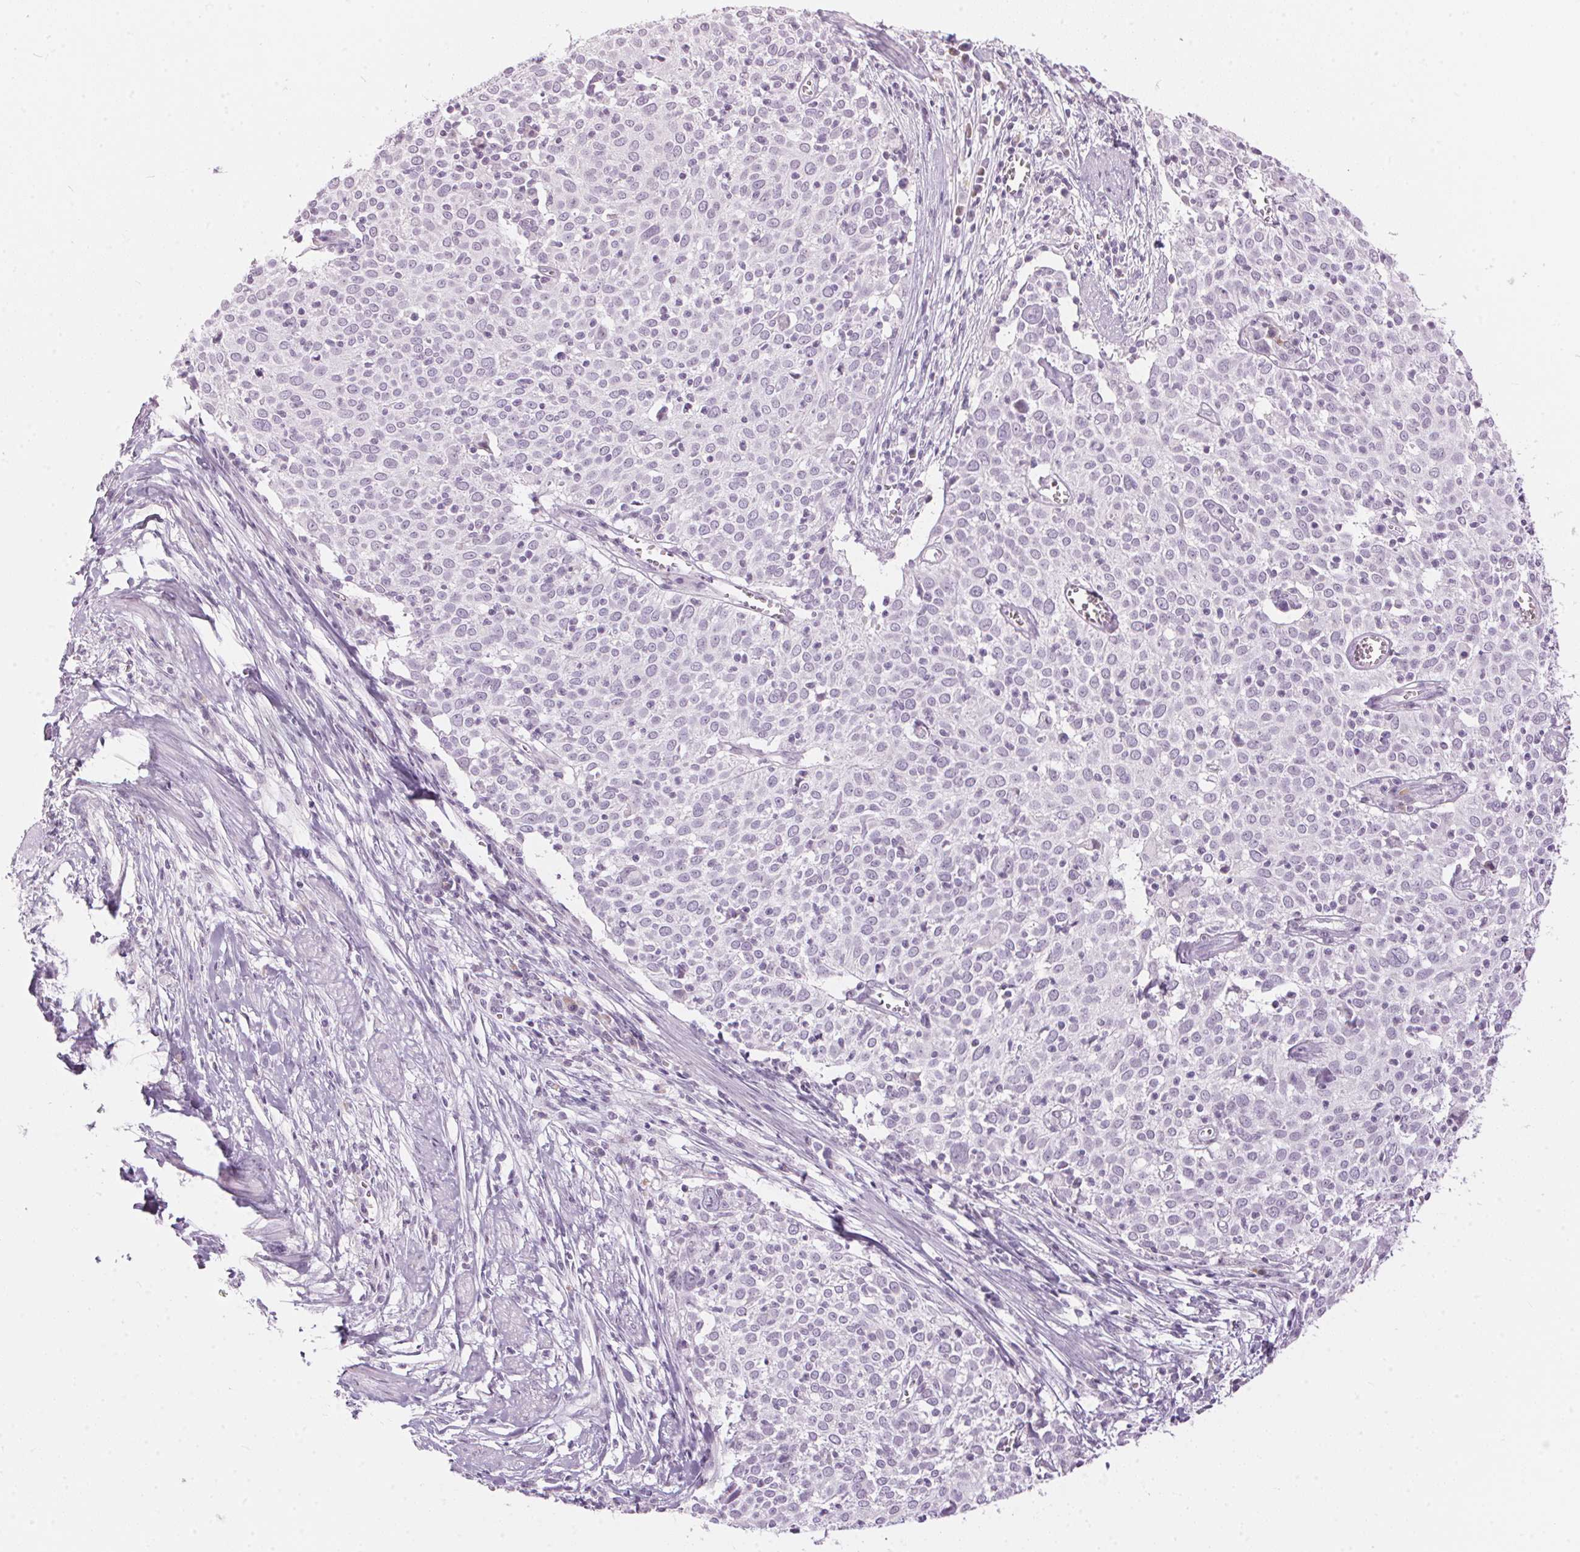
{"staining": {"intensity": "negative", "quantity": "none", "location": "none"}, "tissue": "cervical cancer", "cell_type": "Tumor cells", "image_type": "cancer", "snomed": [{"axis": "morphology", "description": "Squamous cell carcinoma, NOS"}, {"axis": "topography", "description": "Cervix"}], "caption": "Tumor cells show no significant protein expression in cervical cancer (squamous cell carcinoma).", "gene": "CADPS", "patient": {"sex": "female", "age": 39}}